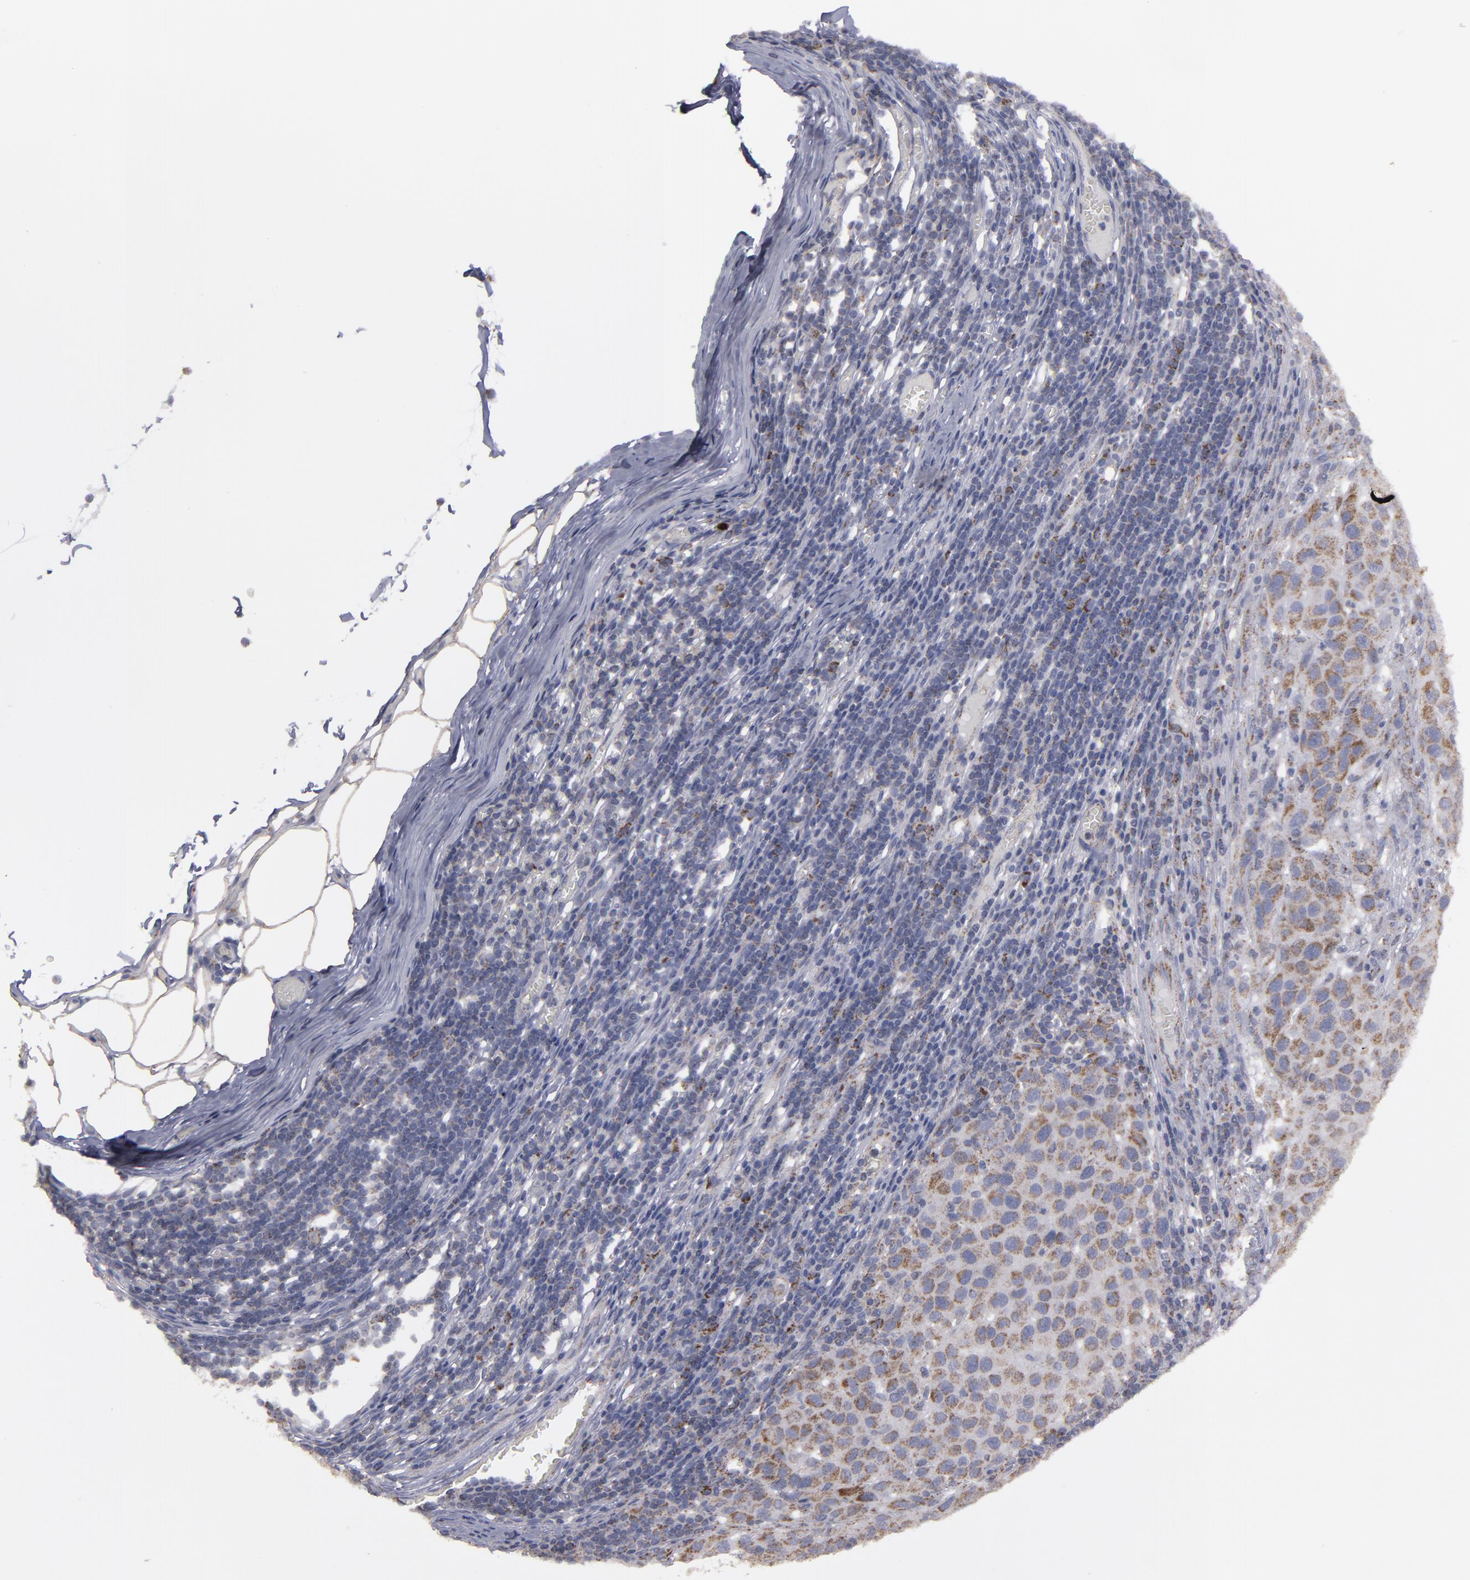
{"staining": {"intensity": "moderate", "quantity": ">75%", "location": "cytoplasmic/membranous"}, "tissue": "melanoma", "cell_type": "Tumor cells", "image_type": "cancer", "snomed": [{"axis": "morphology", "description": "Malignant melanoma, Metastatic site"}, {"axis": "topography", "description": "Lymph node"}], "caption": "Protein expression analysis of malignant melanoma (metastatic site) displays moderate cytoplasmic/membranous expression in about >75% of tumor cells.", "gene": "MYOM2", "patient": {"sex": "male", "age": 61}}